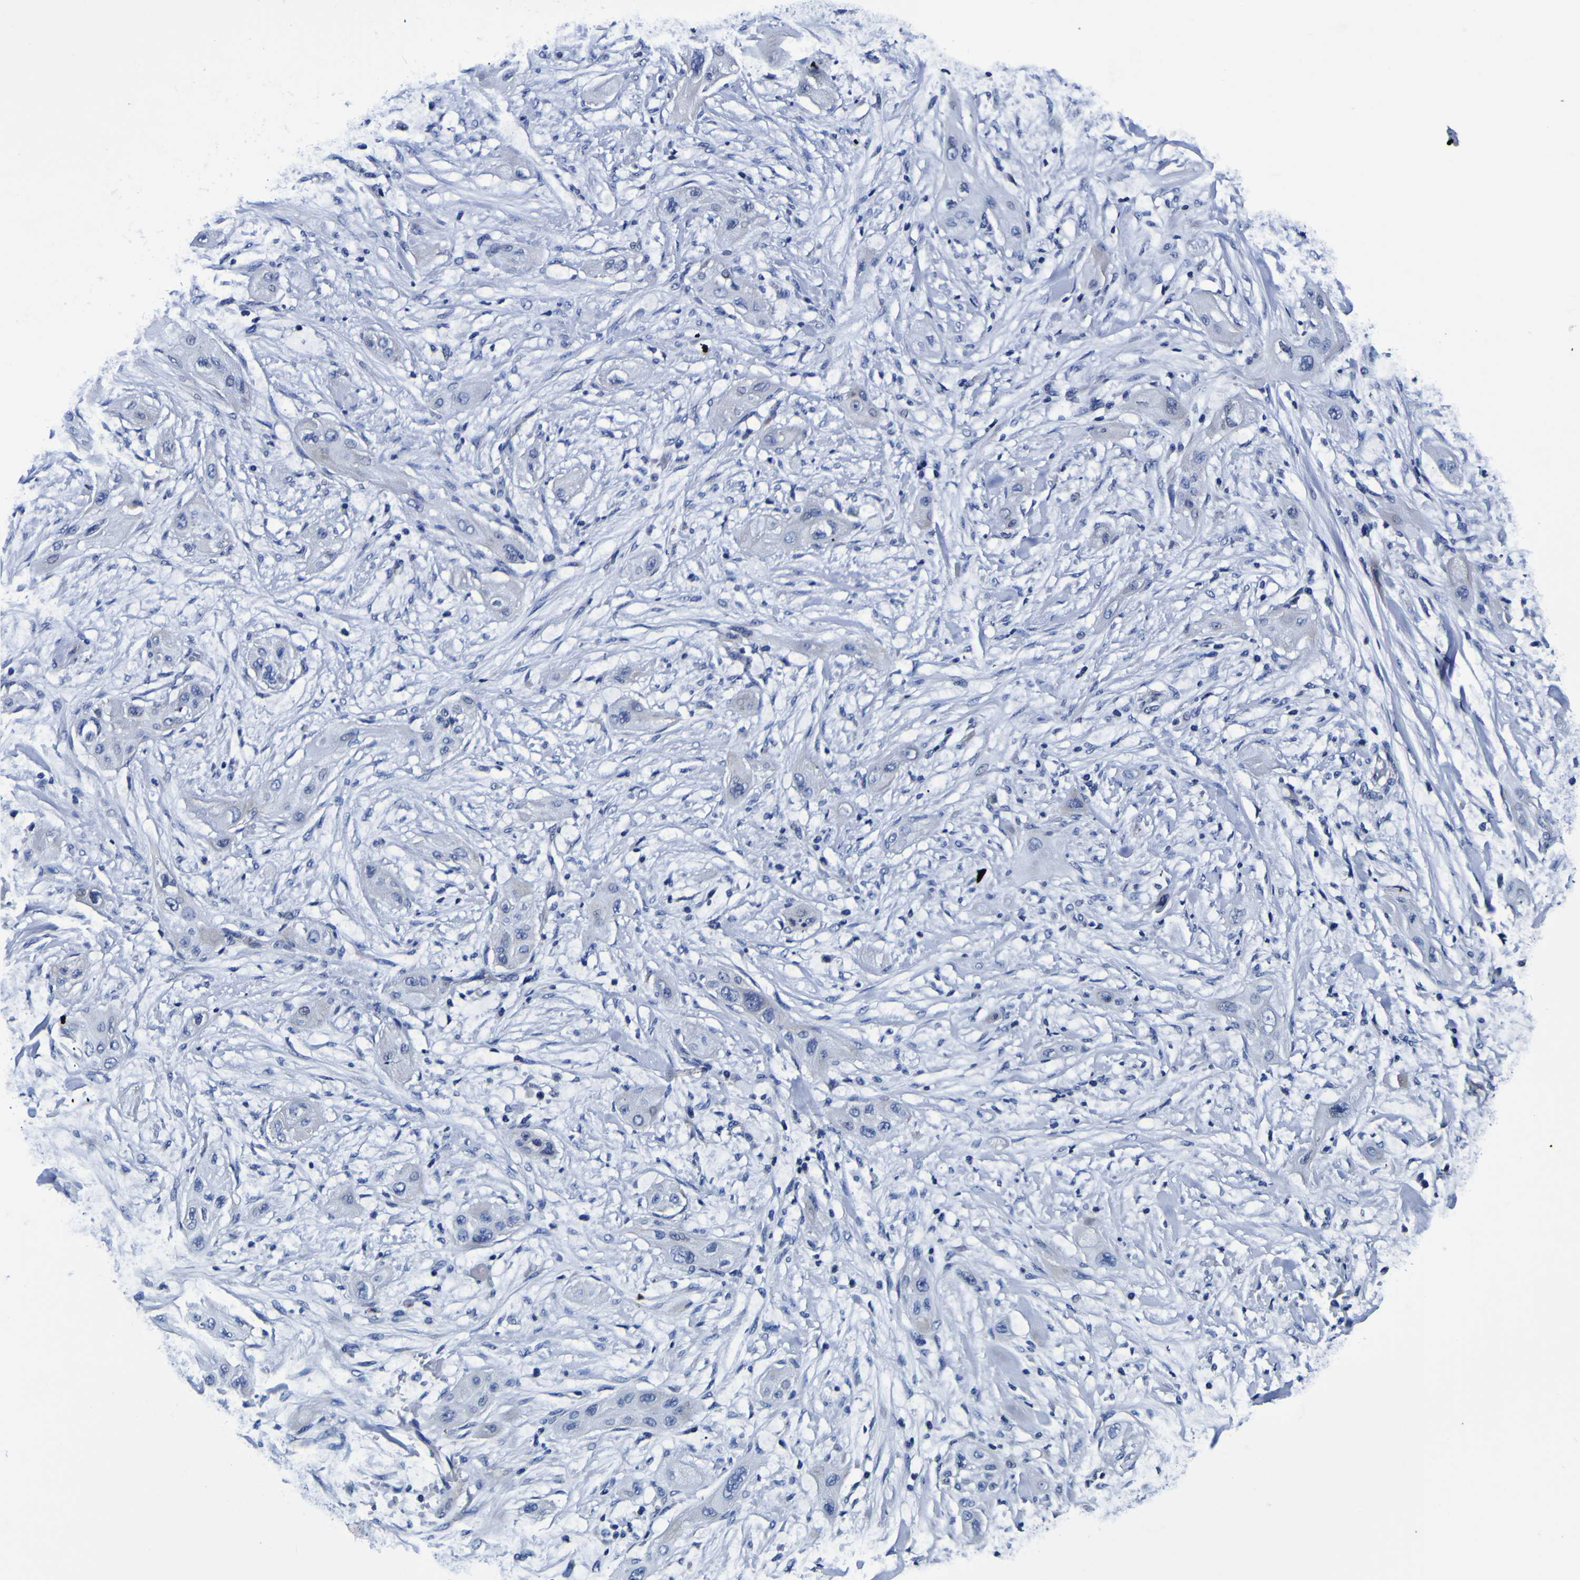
{"staining": {"intensity": "negative", "quantity": "none", "location": "none"}, "tissue": "lung cancer", "cell_type": "Tumor cells", "image_type": "cancer", "snomed": [{"axis": "morphology", "description": "Squamous cell carcinoma, NOS"}, {"axis": "topography", "description": "Lung"}], "caption": "Immunohistochemistry (IHC) of lung squamous cell carcinoma exhibits no staining in tumor cells.", "gene": "PDLIM4", "patient": {"sex": "female", "age": 47}}